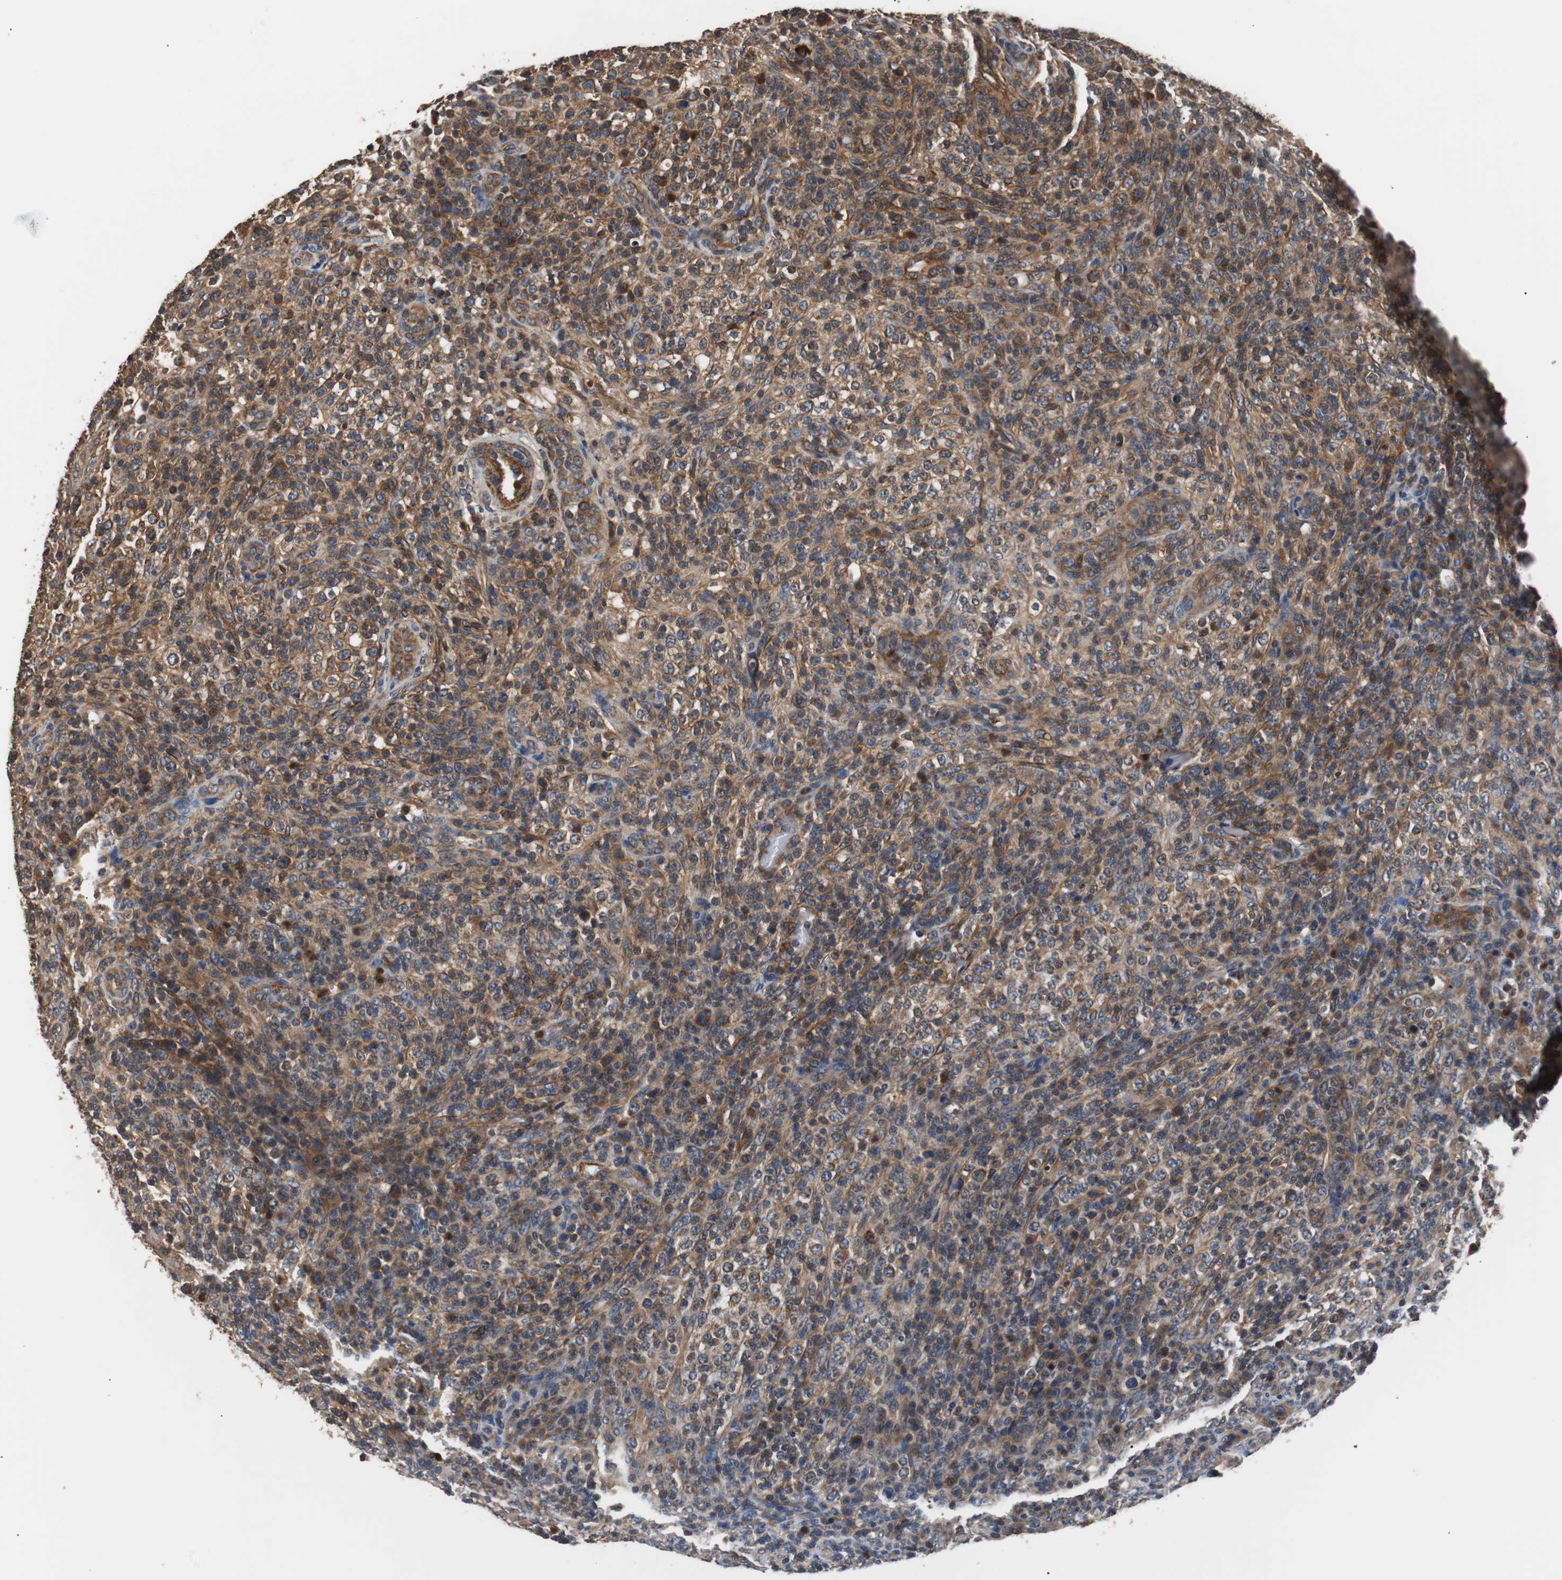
{"staining": {"intensity": "moderate", "quantity": ">75%", "location": "cytoplasmic/membranous"}, "tissue": "lymphoma", "cell_type": "Tumor cells", "image_type": "cancer", "snomed": [{"axis": "morphology", "description": "Malignant lymphoma, non-Hodgkin's type, High grade"}, {"axis": "topography", "description": "Lymph node"}], "caption": "An IHC photomicrograph of neoplastic tissue is shown. Protein staining in brown highlights moderate cytoplasmic/membranous positivity in high-grade malignant lymphoma, non-Hodgkin's type within tumor cells. The staining was performed using DAB, with brown indicating positive protein expression. Nuclei are stained blue with hematoxylin.", "gene": "PITRM1", "patient": {"sex": "female", "age": 76}}